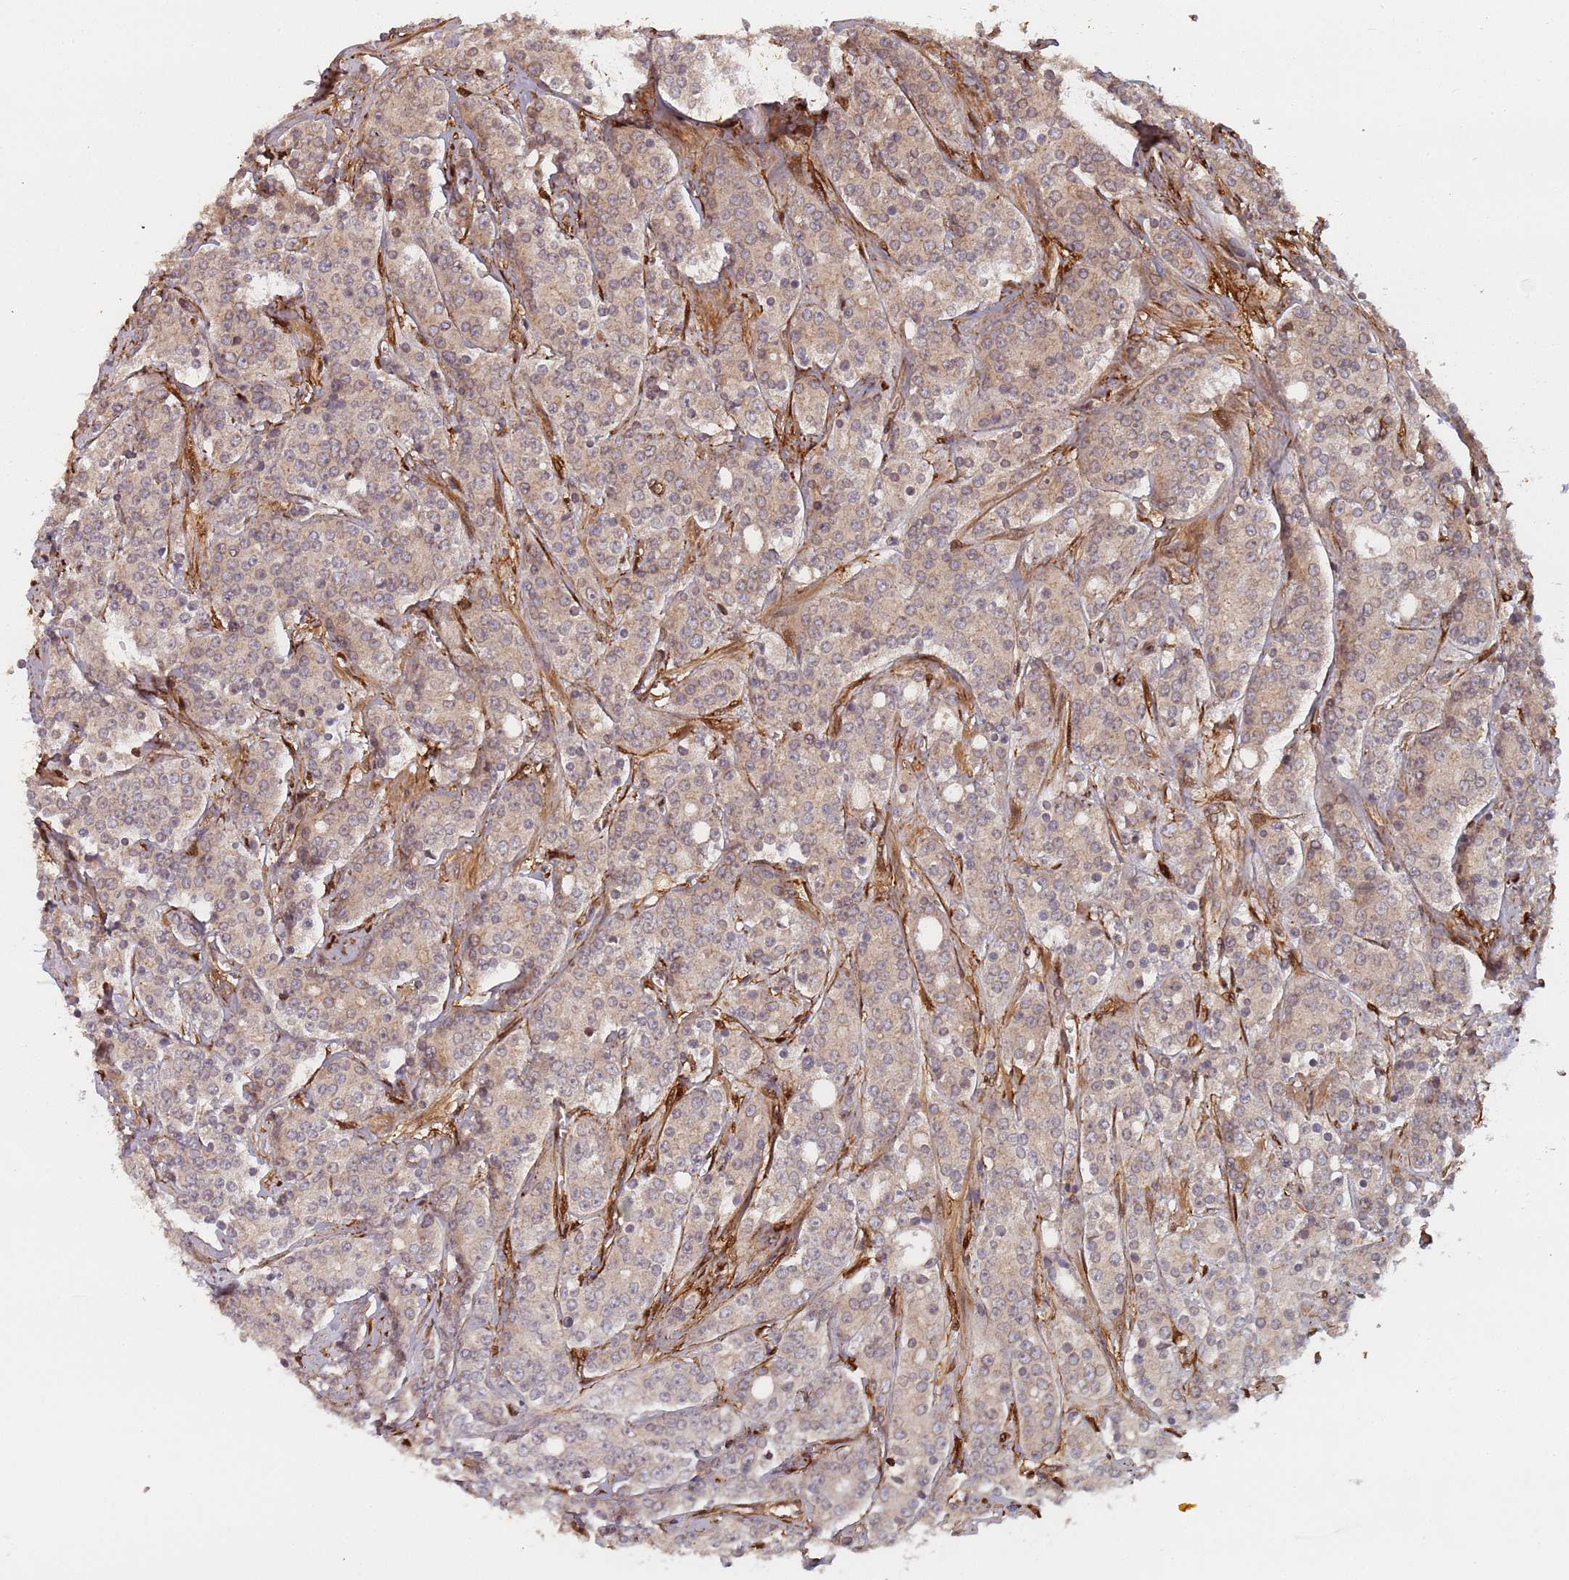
{"staining": {"intensity": "weak", "quantity": "<25%", "location": "cytoplasmic/membranous"}, "tissue": "prostate cancer", "cell_type": "Tumor cells", "image_type": "cancer", "snomed": [{"axis": "morphology", "description": "Adenocarcinoma, High grade"}, {"axis": "topography", "description": "Prostate"}], "caption": "Micrograph shows no significant protein expression in tumor cells of high-grade adenocarcinoma (prostate).", "gene": "SDCCAG8", "patient": {"sex": "male", "age": 62}}